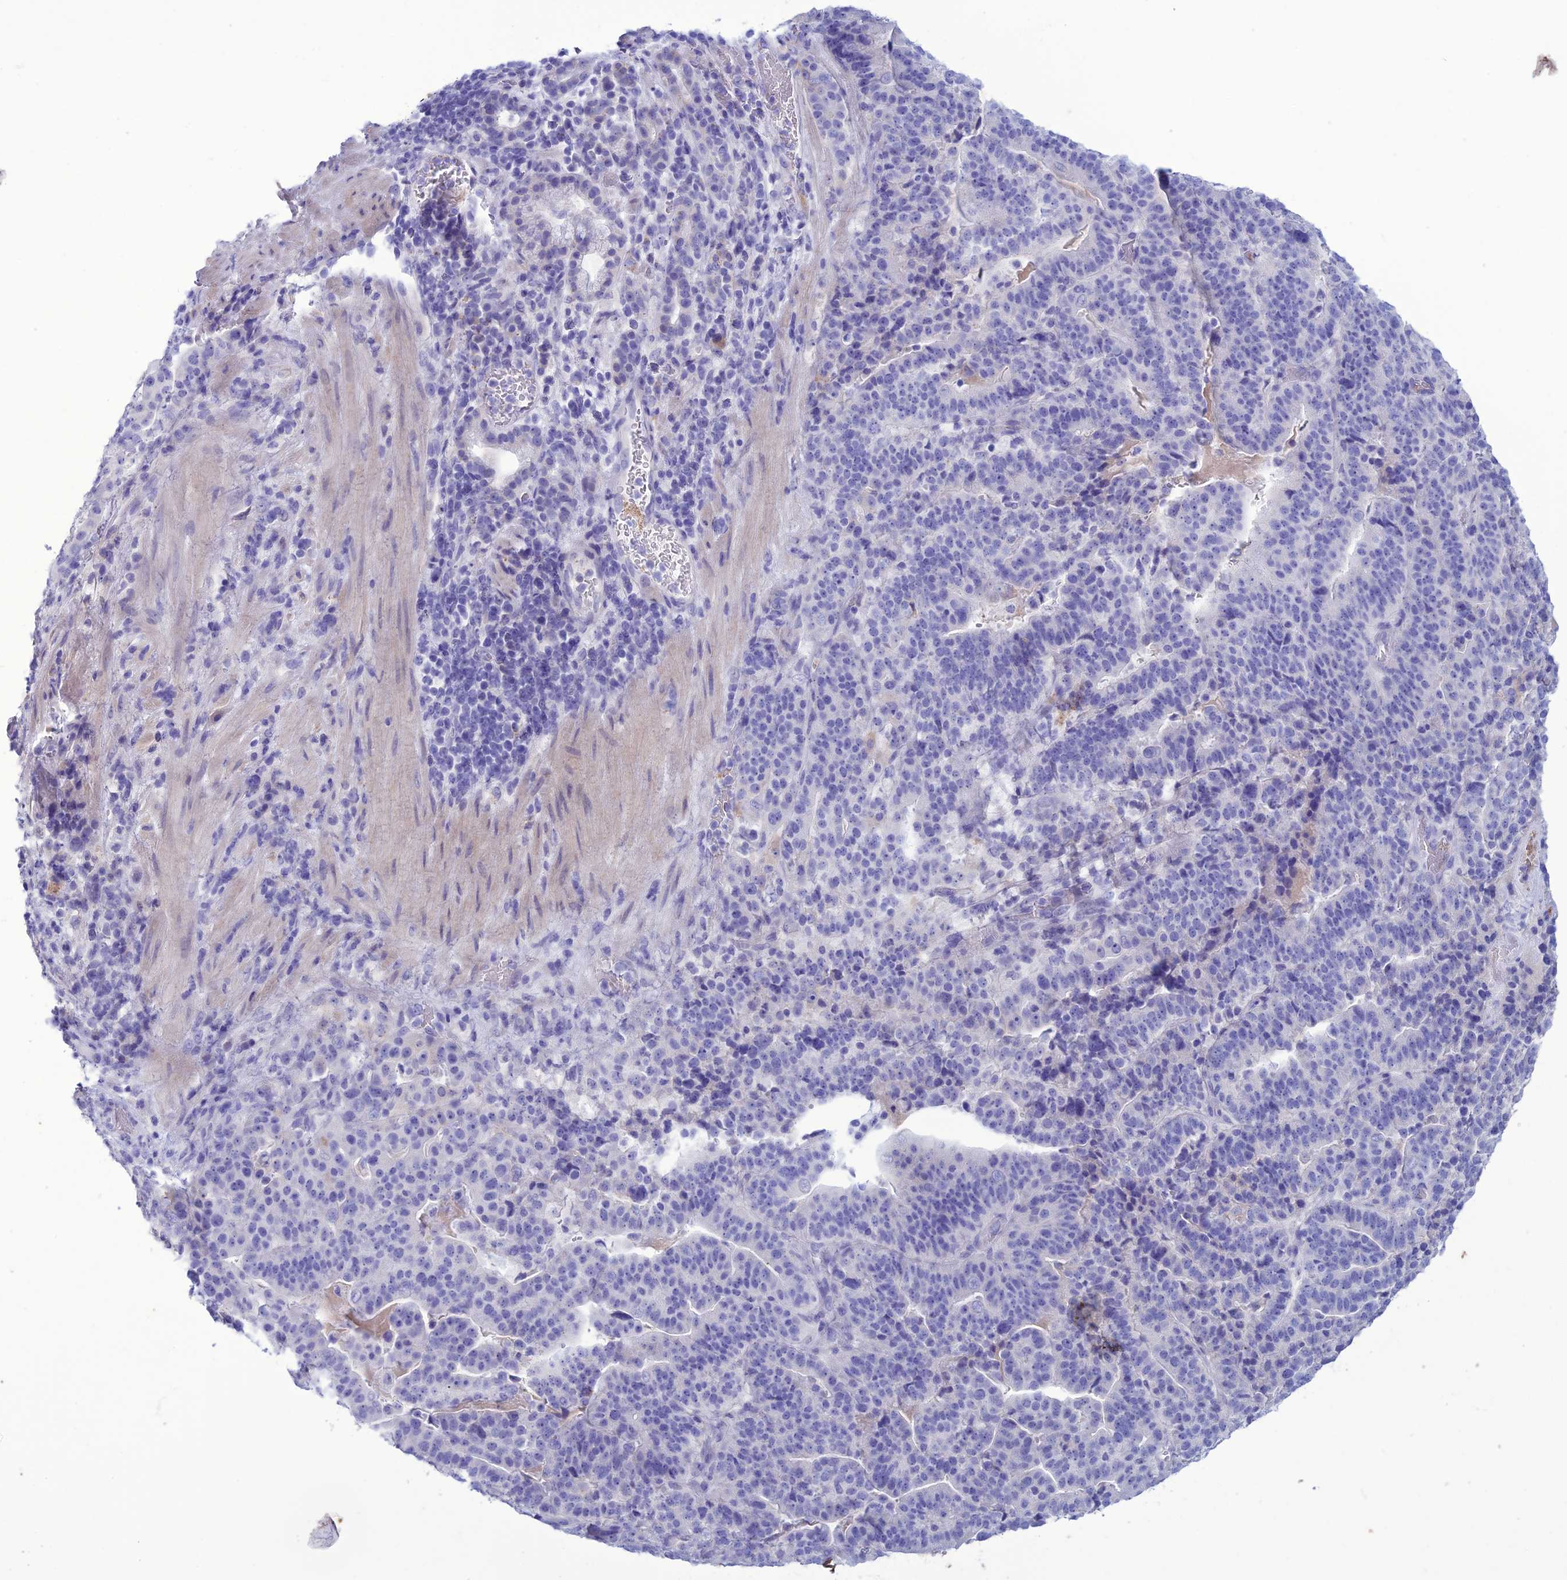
{"staining": {"intensity": "negative", "quantity": "none", "location": "none"}, "tissue": "stomach cancer", "cell_type": "Tumor cells", "image_type": "cancer", "snomed": [{"axis": "morphology", "description": "Adenocarcinoma, NOS"}, {"axis": "topography", "description": "Stomach"}], "caption": "DAB (3,3'-diaminobenzidine) immunohistochemical staining of stomach adenocarcinoma displays no significant expression in tumor cells. (DAB (3,3'-diaminobenzidine) immunohistochemistry with hematoxylin counter stain).", "gene": "CLEC2L", "patient": {"sex": "male", "age": 48}}